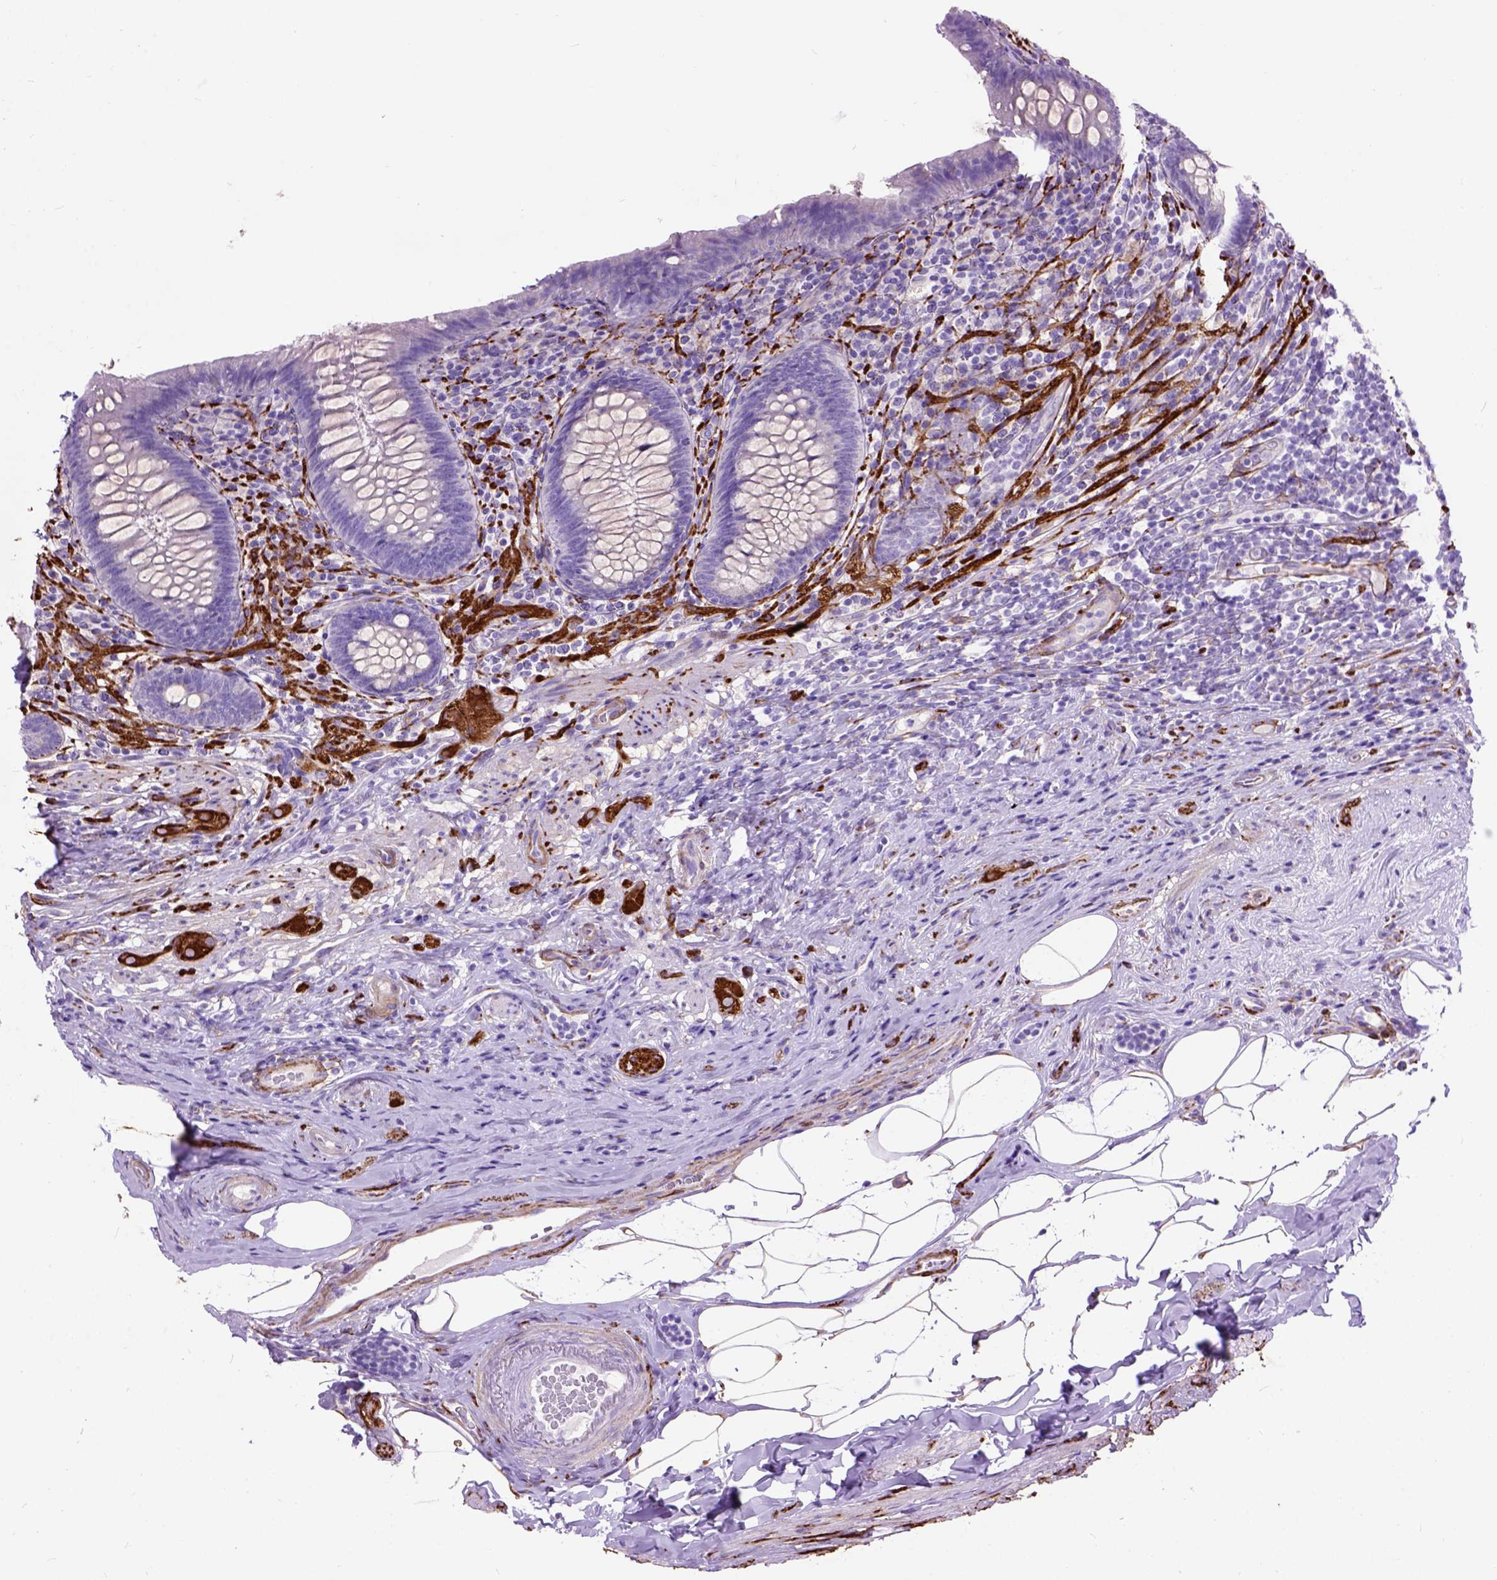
{"staining": {"intensity": "negative", "quantity": "none", "location": "none"}, "tissue": "appendix", "cell_type": "Glandular cells", "image_type": "normal", "snomed": [{"axis": "morphology", "description": "Normal tissue, NOS"}, {"axis": "topography", "description": "Appendix"}], "caption": "A photomicrograph of appendix stained for a protein demonstrates no brown staining in glandular cells.", "gene": "MAPT", "patient": {"sex": "male", "age": 47}}